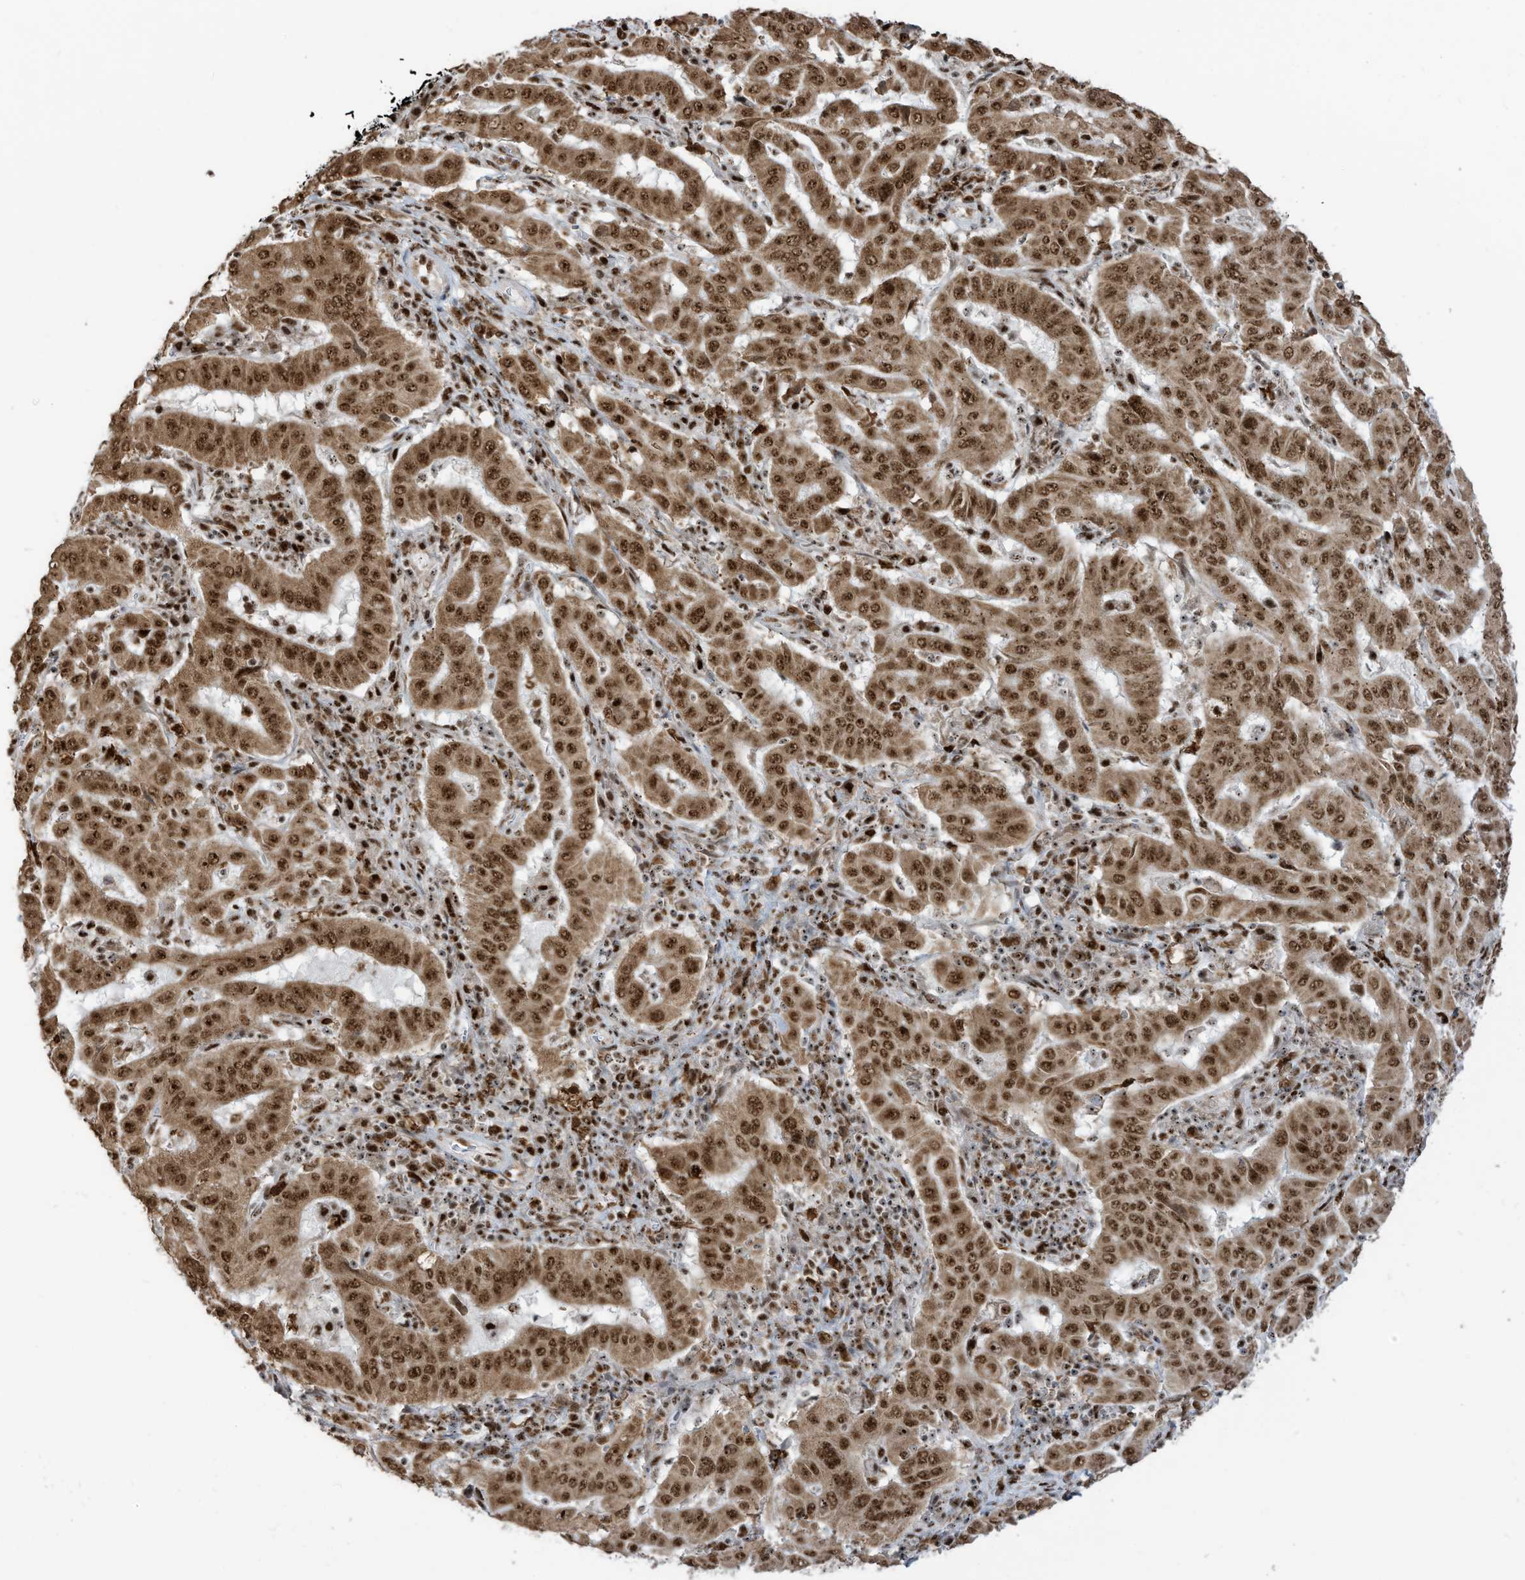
{"staining": {"intensity": "strong", "quantity": ">75%", "location": "cytoplasmic/membranous,nuclear"}, "tissue": "pancreatic cancer", "cell_type": "Tumor cells", "image_type": "cancer", "snomed": [{"axis": "morphology", "description": "Adenocarcinoma, NOS"}, {"axis": "topography", "description": "Pancreas"}], "caption": "Tumor cells exhibit high levels of strong cytoplasmic/membranous and nuclear expression in about >75% of cells in pancreatic cancer.", "gene": "LBH", "patient": {"sex": "male", "age": 63}}